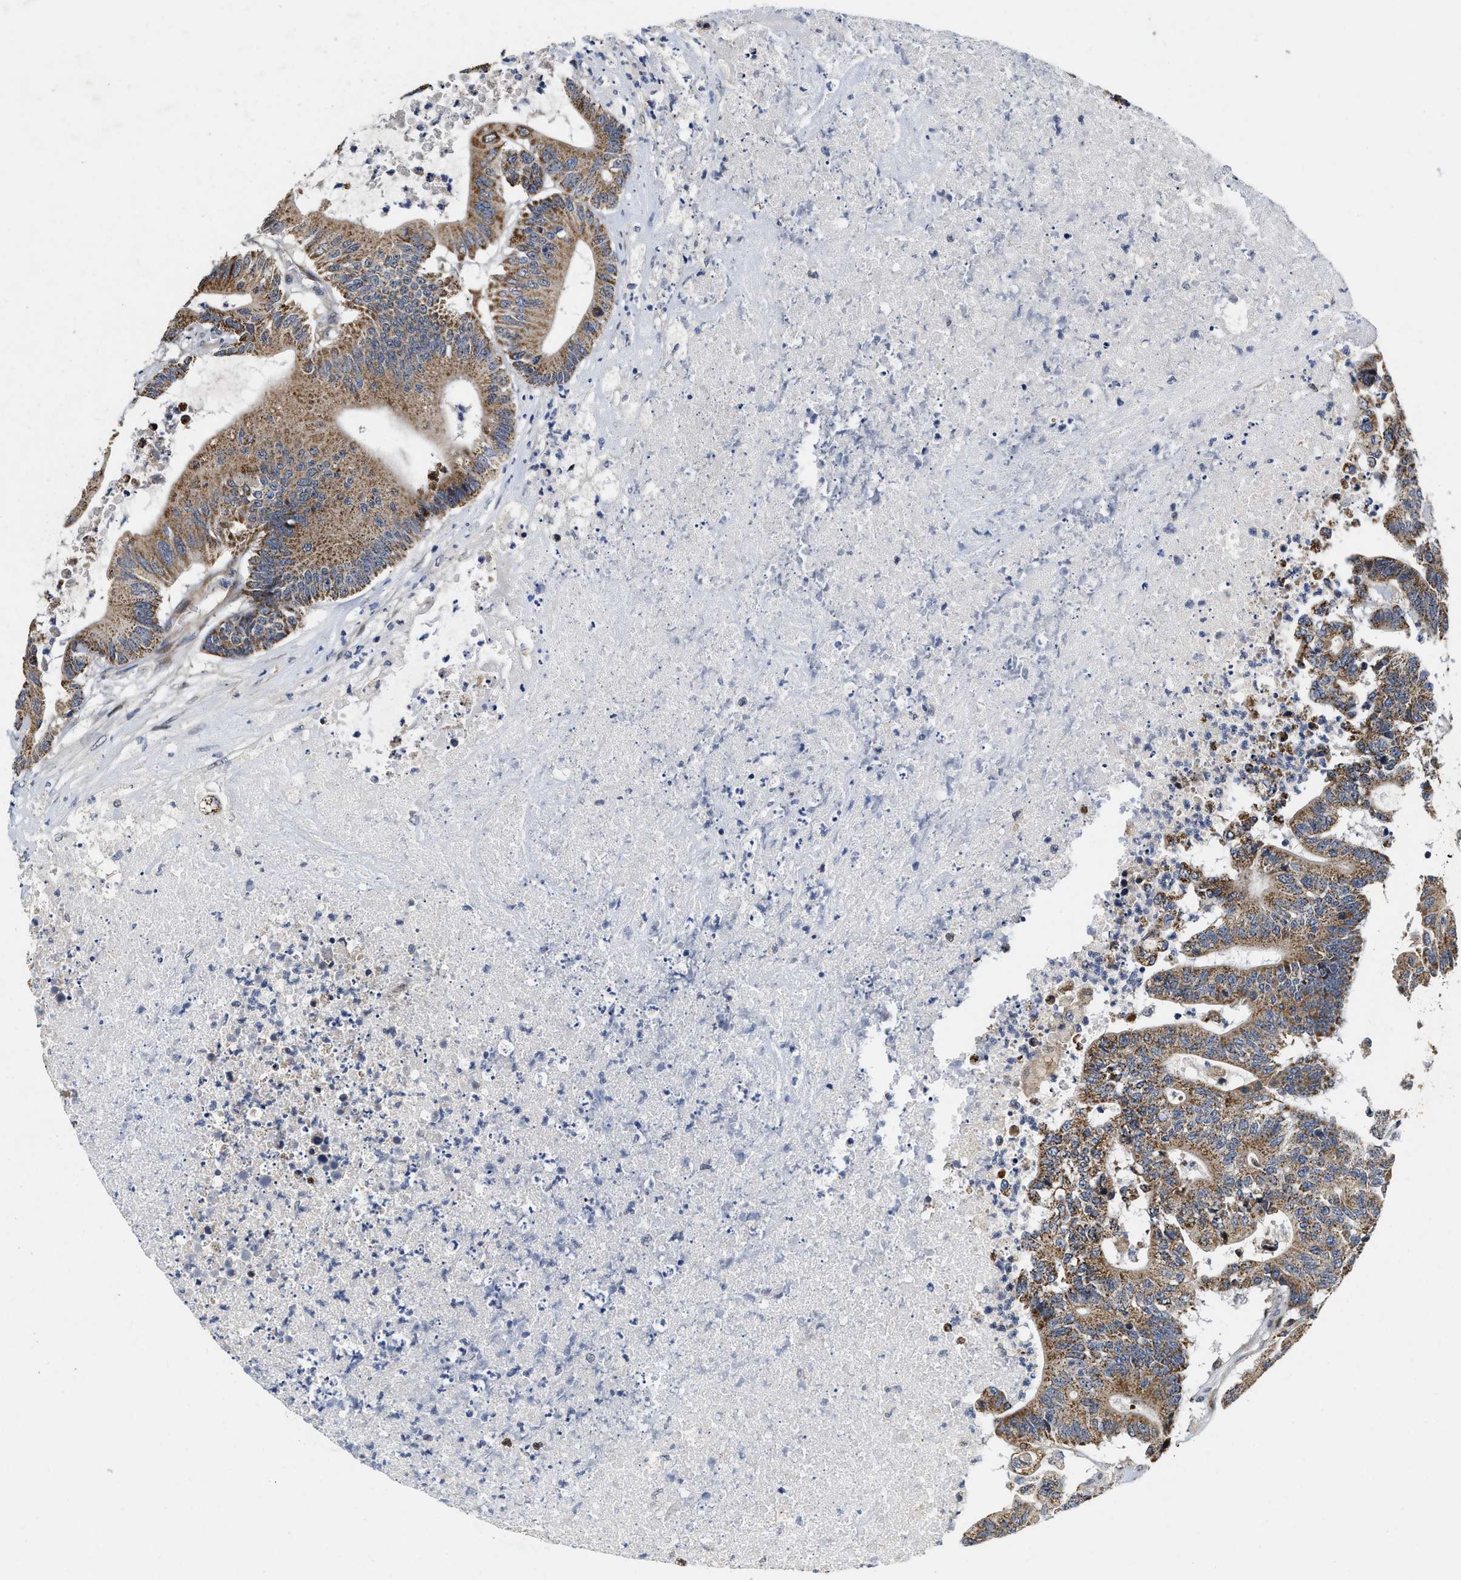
{"staining": {"intensity": "moderate", "quantity": ">75%", "location": "cytoplasmic/membranous"}, "tissue": "colorectal cancer", "cell_type": "Tumor cells", "image_type": "cancer", "snomed": [{"axis": "morphology", "description": "Adenocarcinoma, NOS"}, {"axis": "topography", "description": "Colon"}], "caption": "Moderate cytoplasmic/membranous expression is identified in approximately >75% of tumor cells in adenocarcinoma (colorectal). (DAB (3,3'-diaminobenzidine) IHC with brightfield microscopy, high magnification).", "gene": "SCYL2", "patient": {"sex": "female", "age": 84}}